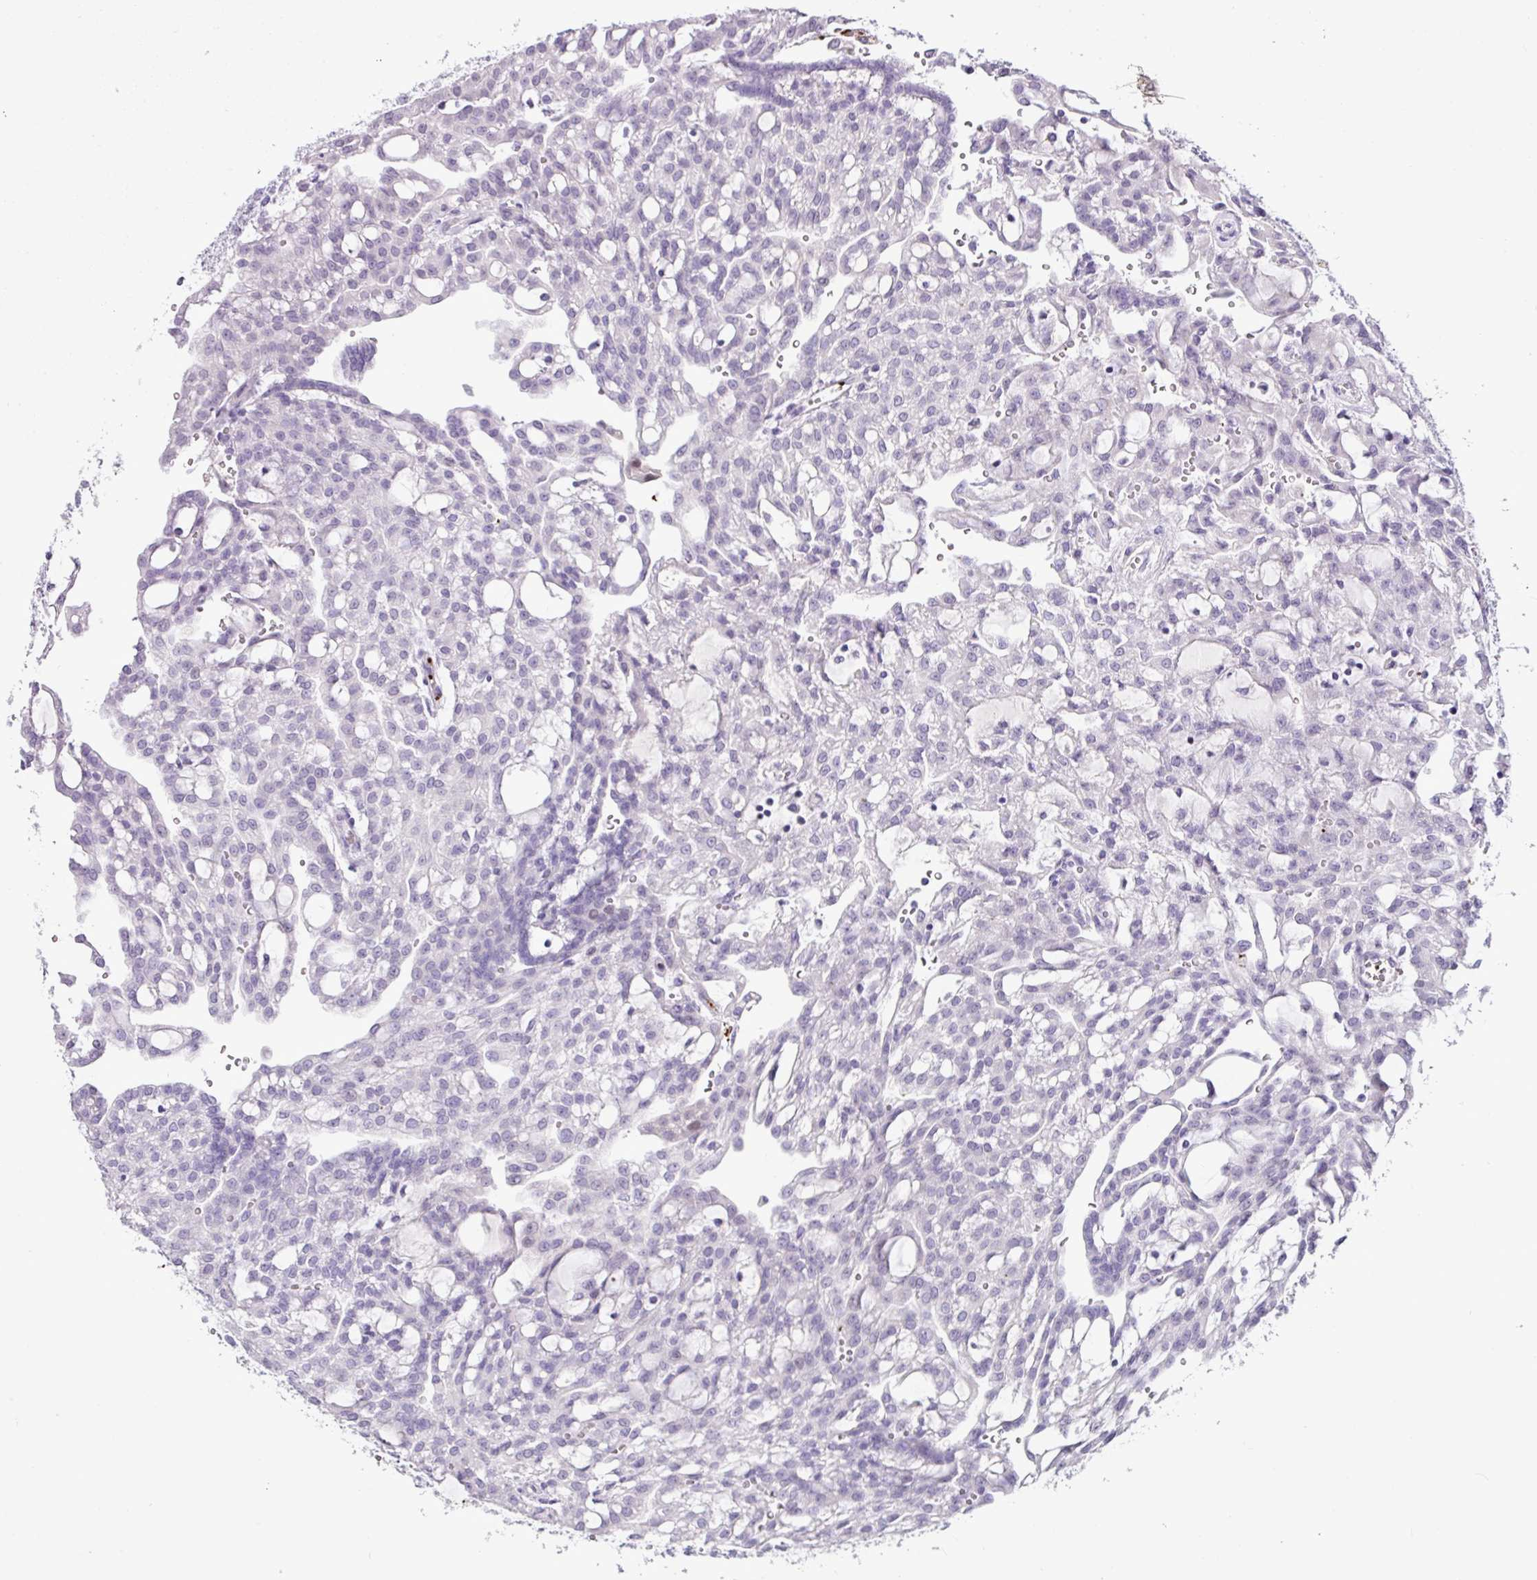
{"staining": {"intensity": "negative", "quantity": "none", "location": "none"}, "tissue": "renal cancer", "cell_type": "Tumor cells", "image_type": "cancer", "snomed": [{"axis": "morphology", "description": "Adenocarcinoma, NOS"}, {"axis": "topography", "description": "Kidney"}], "caption": "Tumor cells show no significant staining in adenocarcinoma (renal).", "gene": "CMTM5", "patient": {"sex": "male", "age": 63}}